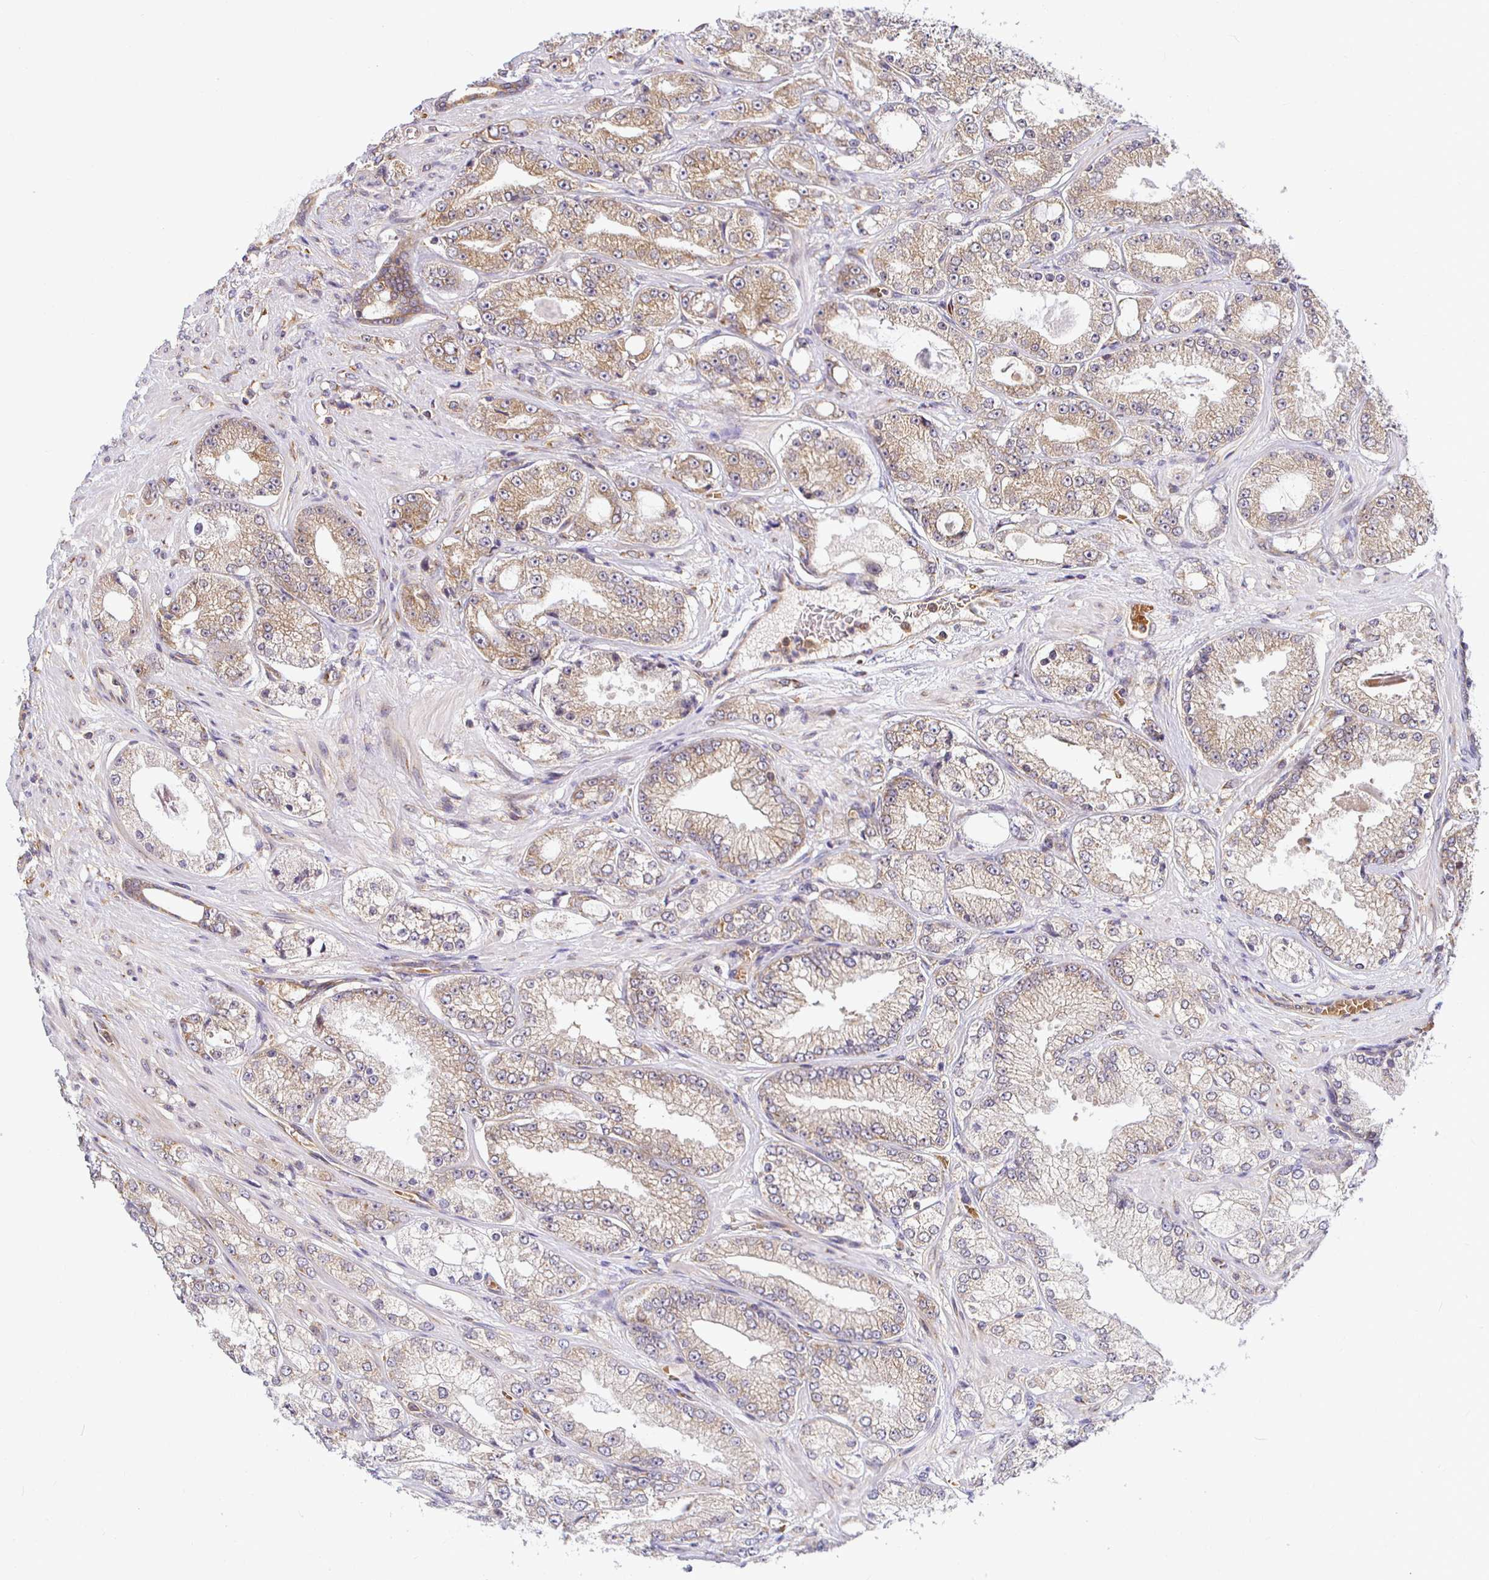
{"staining": {"intensity": "moderate", "quantity": ">75%", "location": "cytoplasmic/membranous"}, "tissue": "prostate cancer", "cell_type": "Tumor cells", "image_type": "cancer", "snomed": [{"axis": "morphology", "description": "Normal tissue, NOS"}, {"axis": "morphology", "description": "Adenocarcinoma, High grade"}, {"axis": "topography", "description": "Prostate"}, {"axis": "topography", "description": "Peripheral nerve tissue"}], "caption": "This micrograph reveals immunohistochemistry staining of prostate high-grade adenocarcinoma, with medium moderate cytoplasmic/membranous positivity in about >75% of tumor cells.", "gene": "IRAK1", "patient": {"sex": "male", "age": 68}}